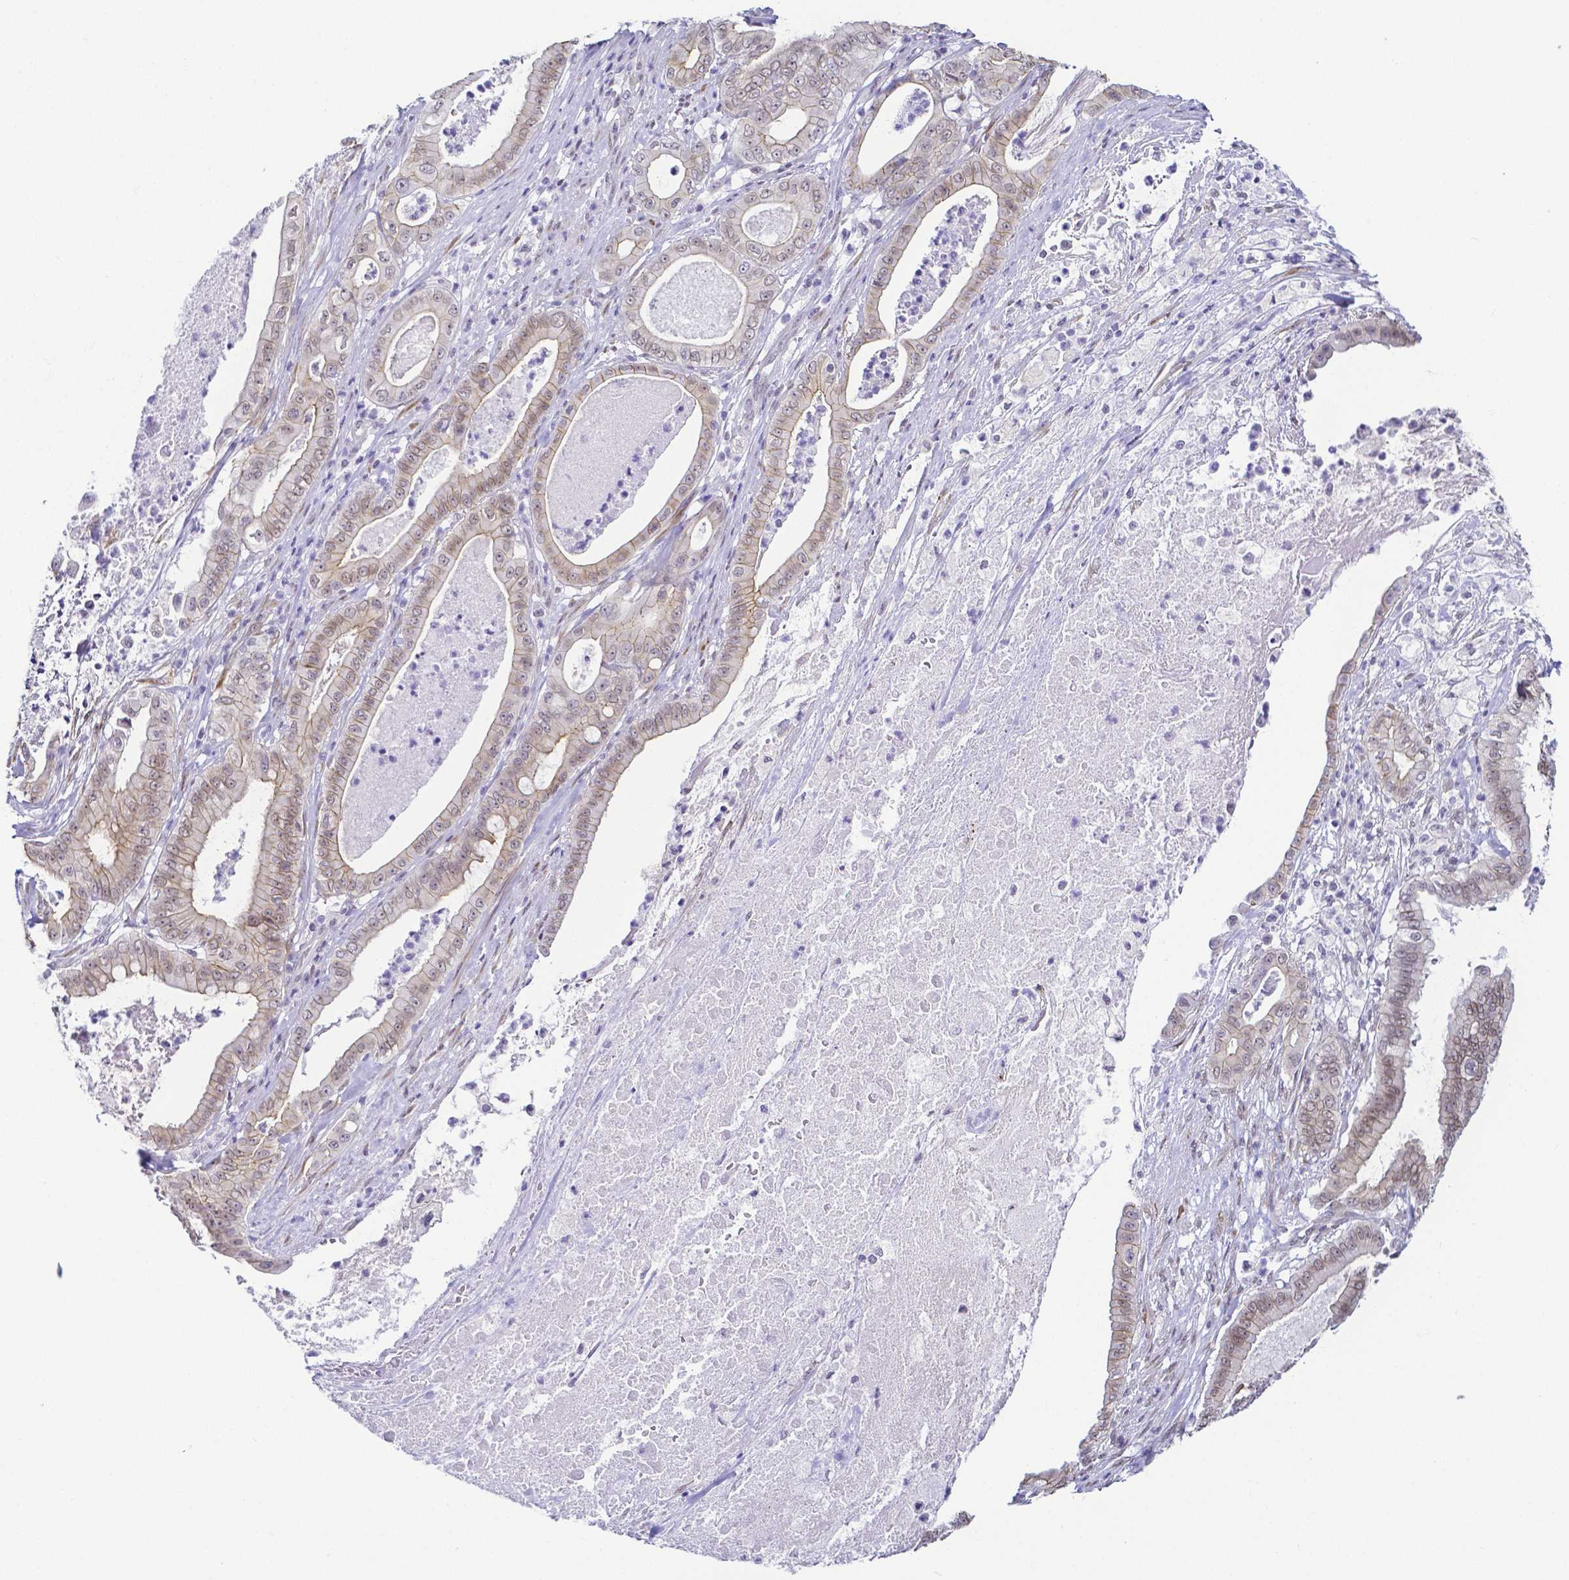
{"staining": {"intensity": "weak", "quantity": "25%-75%", "location": "cytoplasmic/membranous"}, "tissue": "pancreatic cancer", "cell_type": "Tumor cells", "image_type": "cancer", "snomed": [{"axis": "morphology", "description": "Adenocarcinoma, NOS"}, {"axis": "topography", "description": "Pancreas"}], "caption": "Protein analysis of pancreatic adenocarcinoma tissue reveals weak cytoplasmic/membranous expression in about 25%-75% of tumor cells.", "gene": "FAM83G", "patient": {"sex": "male", "age": 71}}